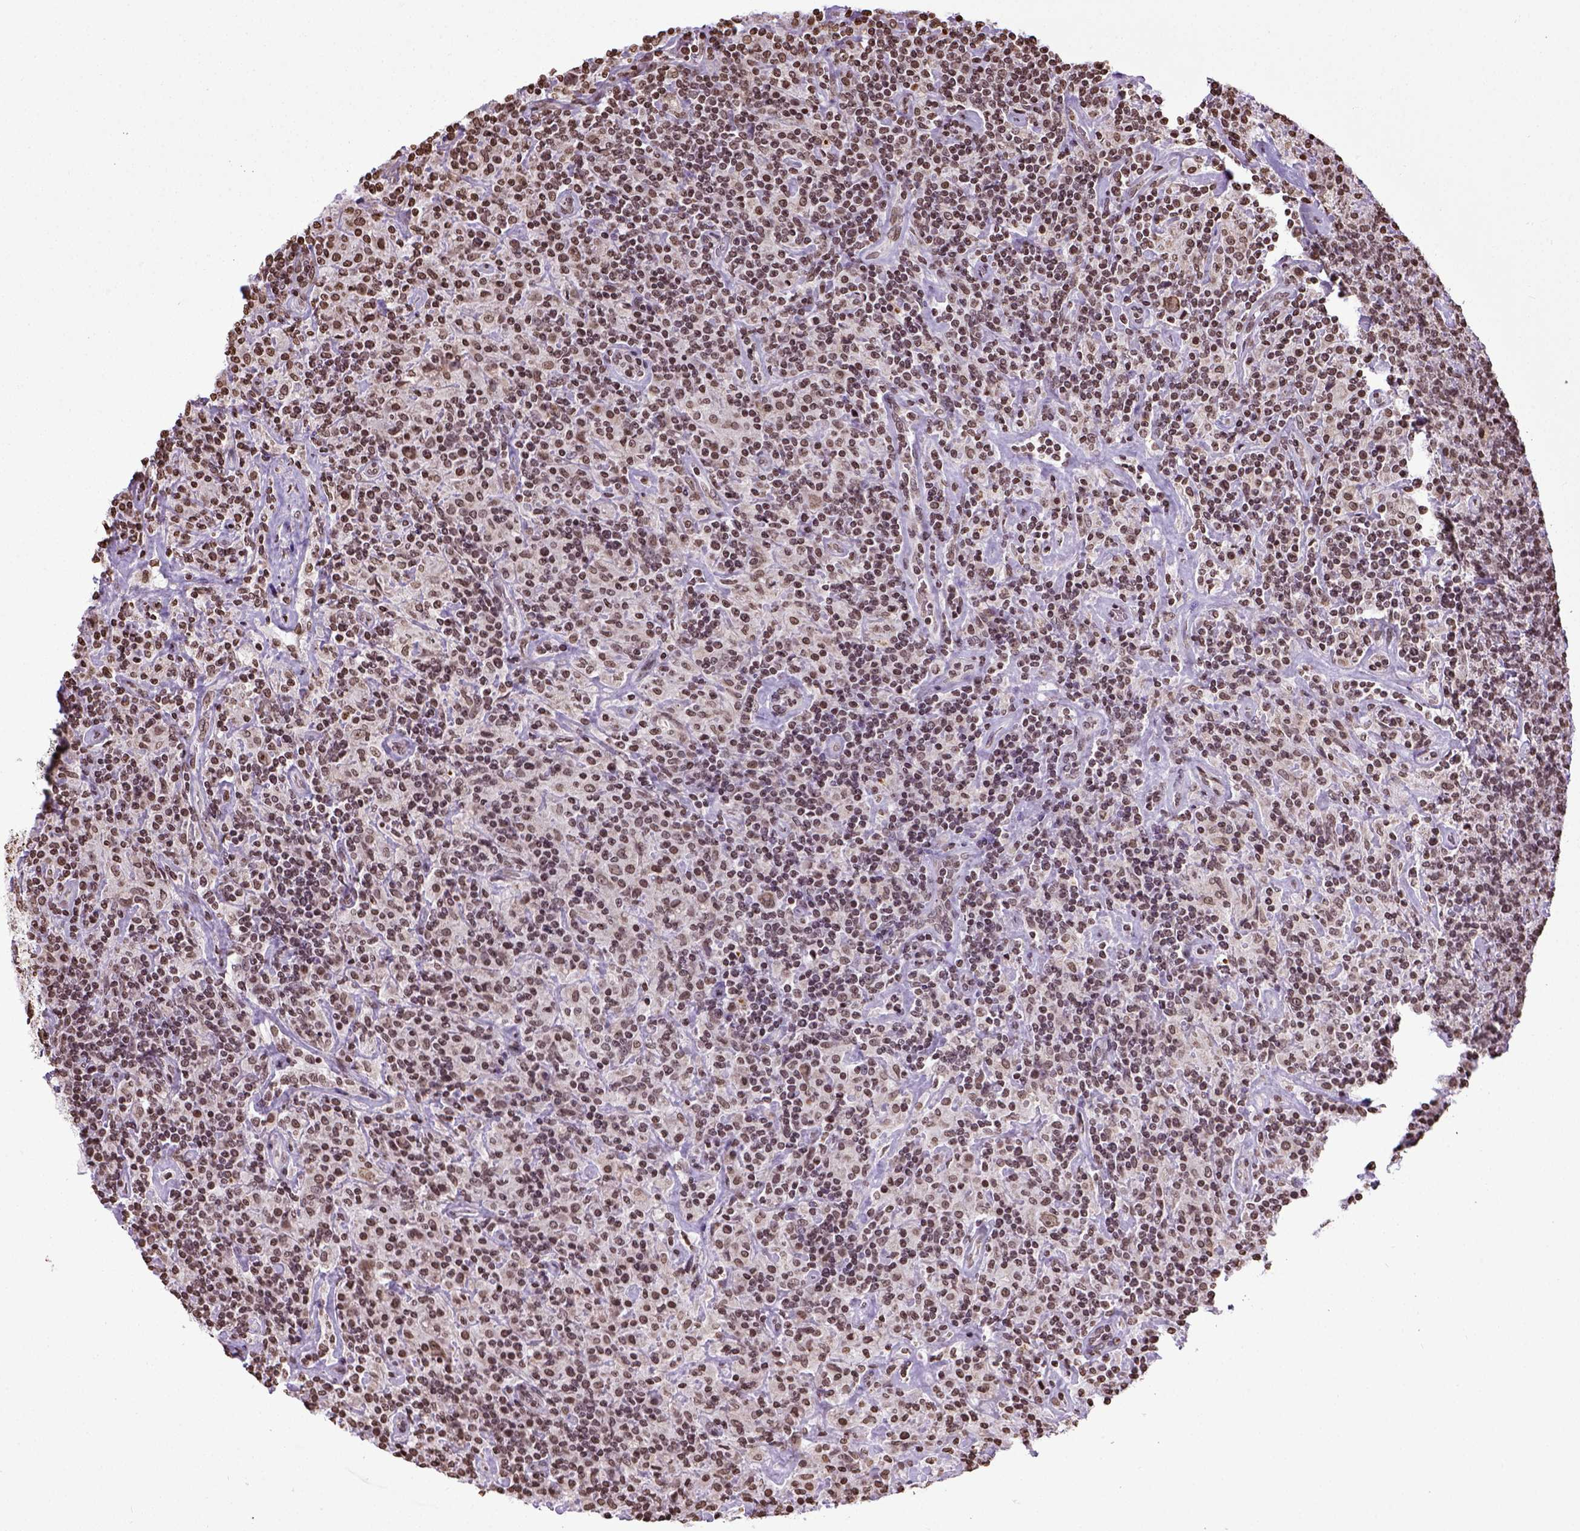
{"staining": {"intensity": "moderate", "quantity": ">75%", "location": "nuclear"}, "tissue": "lymphoma", "cell_type": "Tumor cells", "image_type": "cancer", "snomed": [{"axis": "morphology", "description": "Hodgkin's disease, NOS"}, {"axis": "topography", "description": "Lymph node"}], "caption": "Protein analysis of lymphoma tissue shows moderate nuclear positivity in approximately >75% of tumor cells.", "gene": "ZNF75D", "patient": {"sex": "male", "age": 70}}